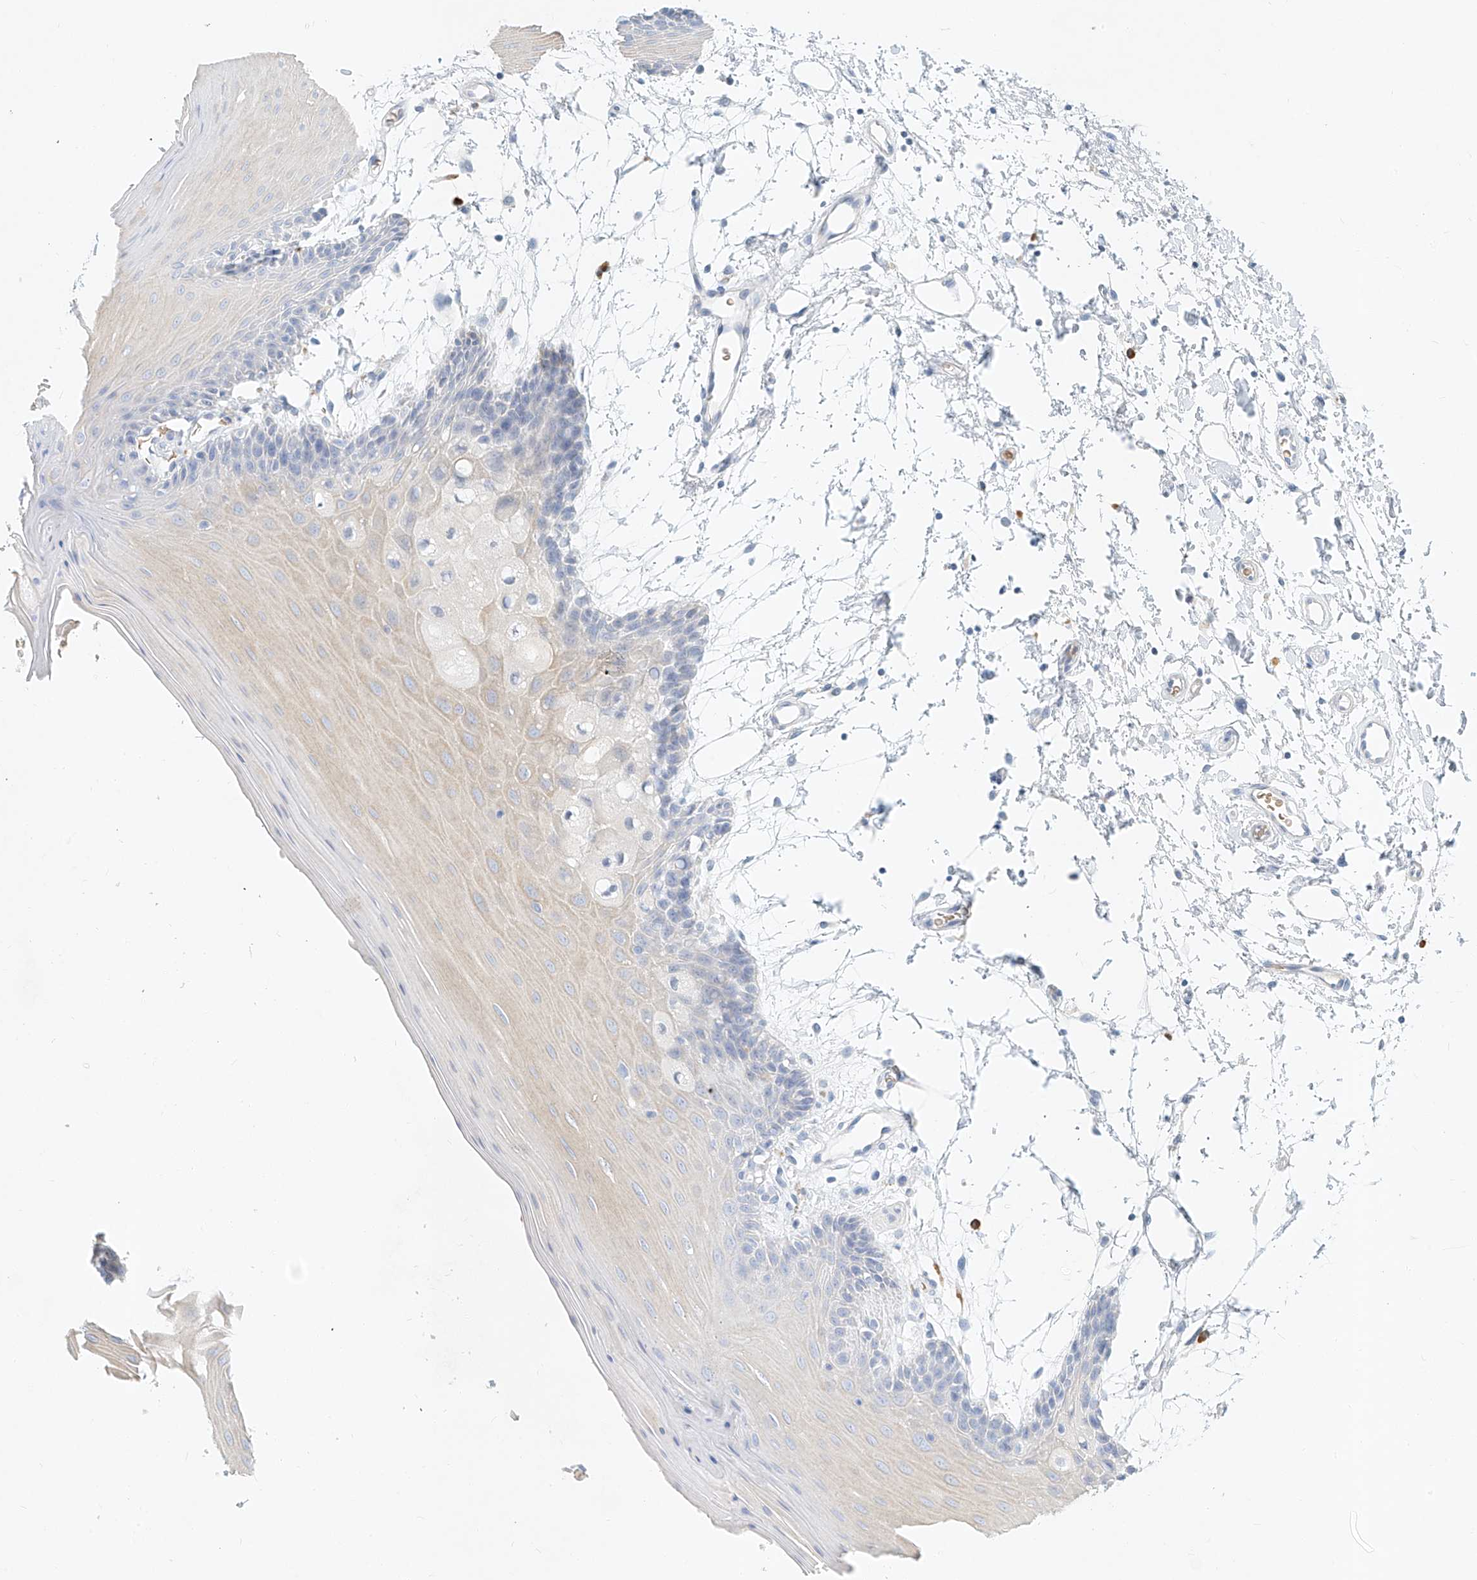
{"staining": {"intensity": "weak", "quantity": "<25%", "location": "cytoplasmic/membranous"}, "tissue": "oral mucosa", "cell_type": "Squamous epithelial cells", "image_type": "normal", "snomed": [{"axis": "morphology", "description": "Normal tissue, NOS"}, {"axis": "topography", "description": "Skeletal muscle"}, {"axis": "topography", "description": "Oral tissue"}, {"axis": "topography", "description": "Salivary gland"}, {"axis": "topography", "description": "Peripheral nerve tissue"}], "caption": "Immunohistochemistry (IHC) of normal oral mucosa exhibits no staining in squamous epithelial cells. (DAB (3,3'-diaminobenzidine) IHC with hematoxylin counter stain).", "gene": "SYTL3", "patient": {"sex": "male", "age": 54}}